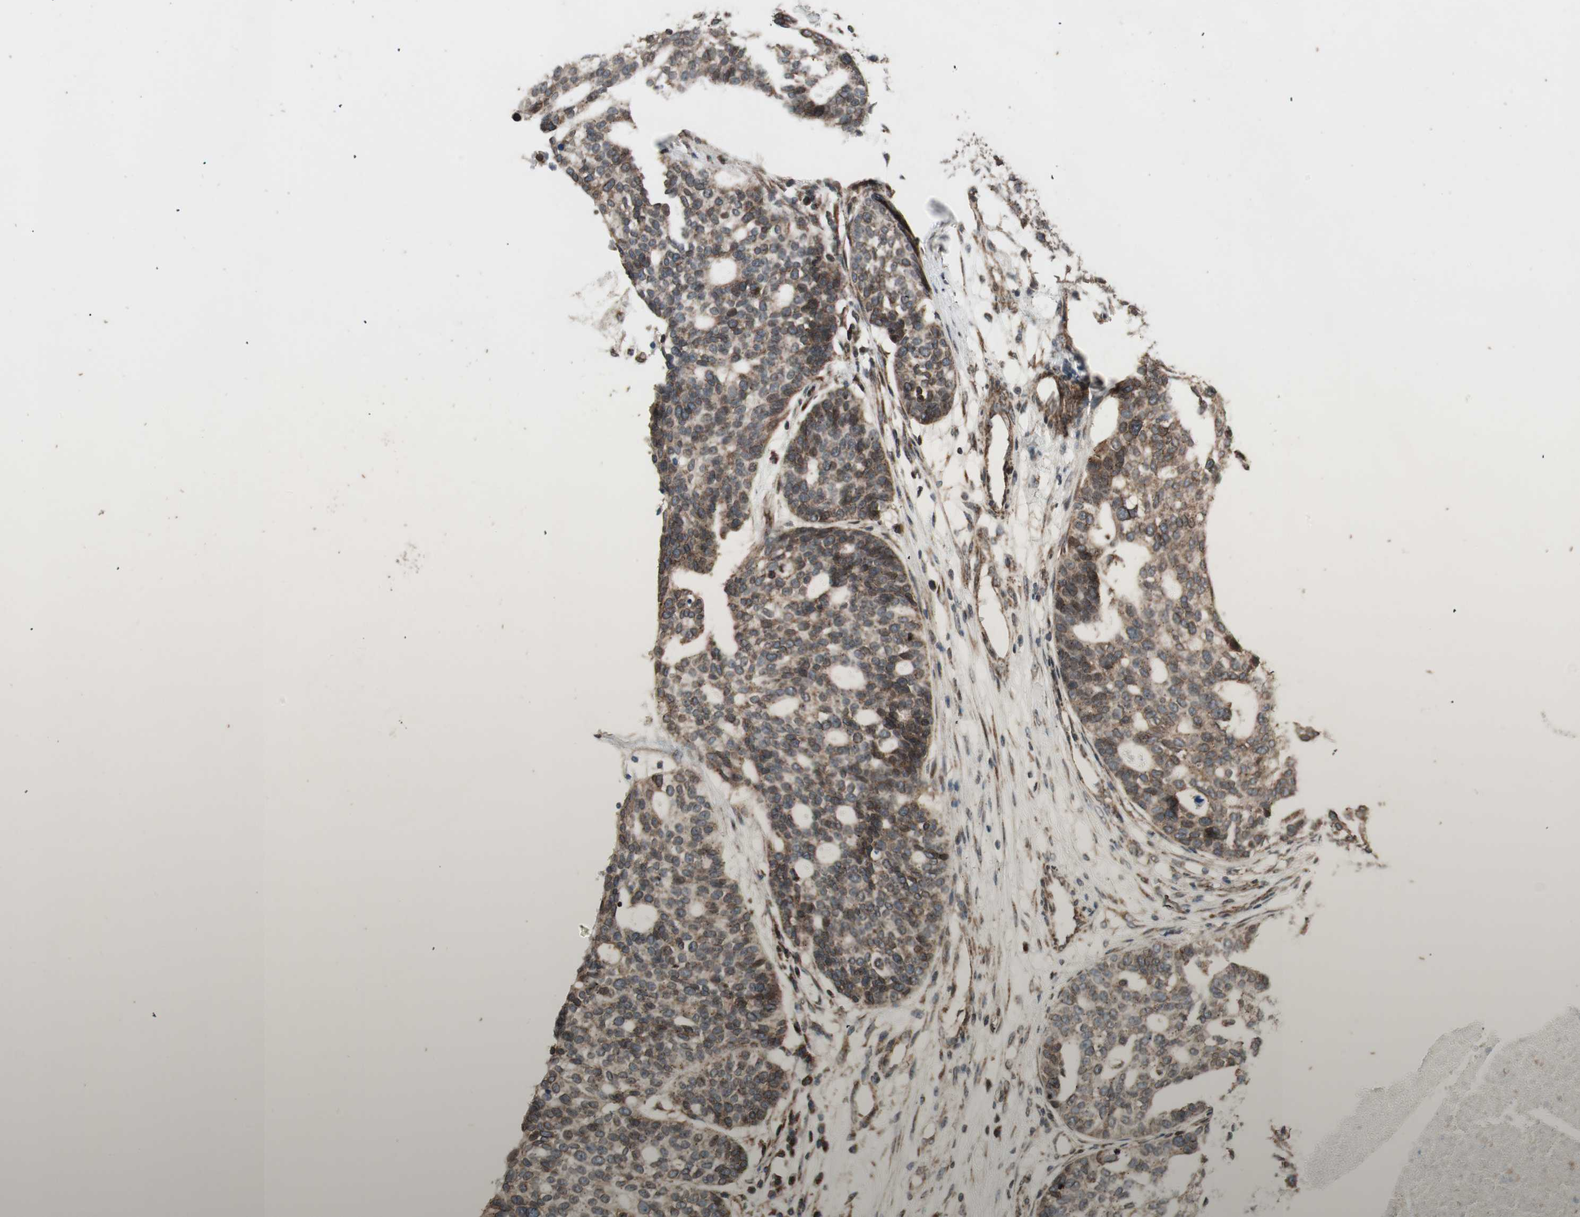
{"staining": {"intensity": "moderate", "quantity": ">75%", "location": "cytoplasmic/membranous,nuclear"}, "tissue": "ovarian cancer", "cell_type": "Tumor cells", "image_type": "cancer", "snomed": [{"axis": "morphology", "description": "Cystadenocarcinoma, serous, NOS"}, {"axis": "topography", "description": "Ovary"}], "caption": "A photomicrograph showing moderate cytoplasmic/membranous and nuclear positivity in about >75% of tumor cells in ovarian cancer (serous cystadenocarcinoma), as visualized by brown immunohistochemical staining.", "gene": "NUP62", "patient": {"sex": "female", "age": 59}}